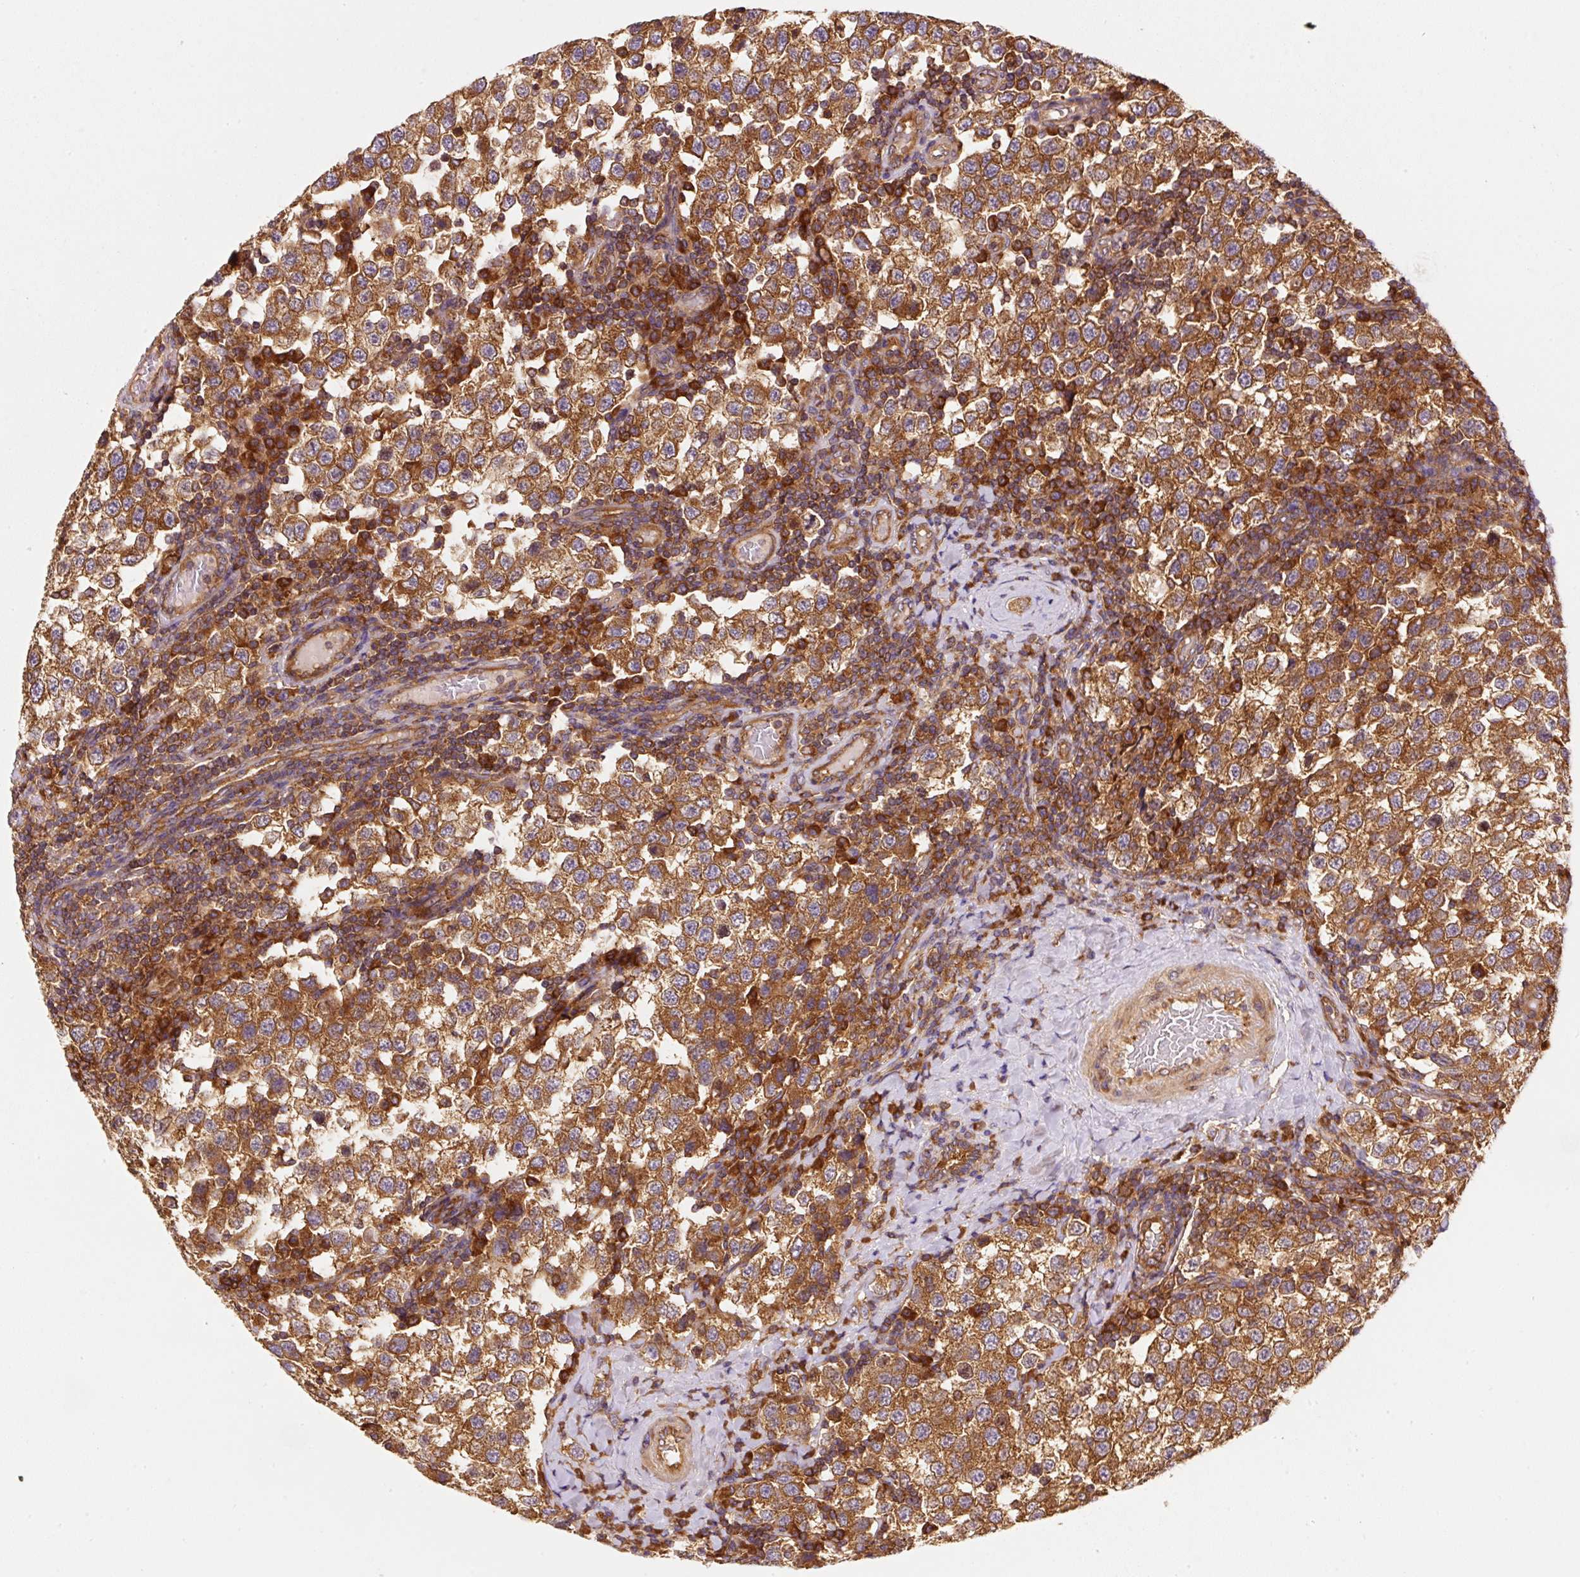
{"staining": {"intensity": "strong", "quantity": ">75%", "location": "cytoplasmic/membranous"}, "tissue": "testis cancer", "cell_type": "Tumor cells", "image_type": "cancer", "snomed": [{"axis": "morphology", "description": "Seminoma, NOS"}, {"axis": "topography", "description": "Testis"}], "caption": "Seminoma (testis) stained with a brown dye exhibits strong cytoplasmic/membranous positive positivity in approximately >75% of tumor cells.", "gene": "EIF2S2", "patient": {"sex": "male", "age": 34}}